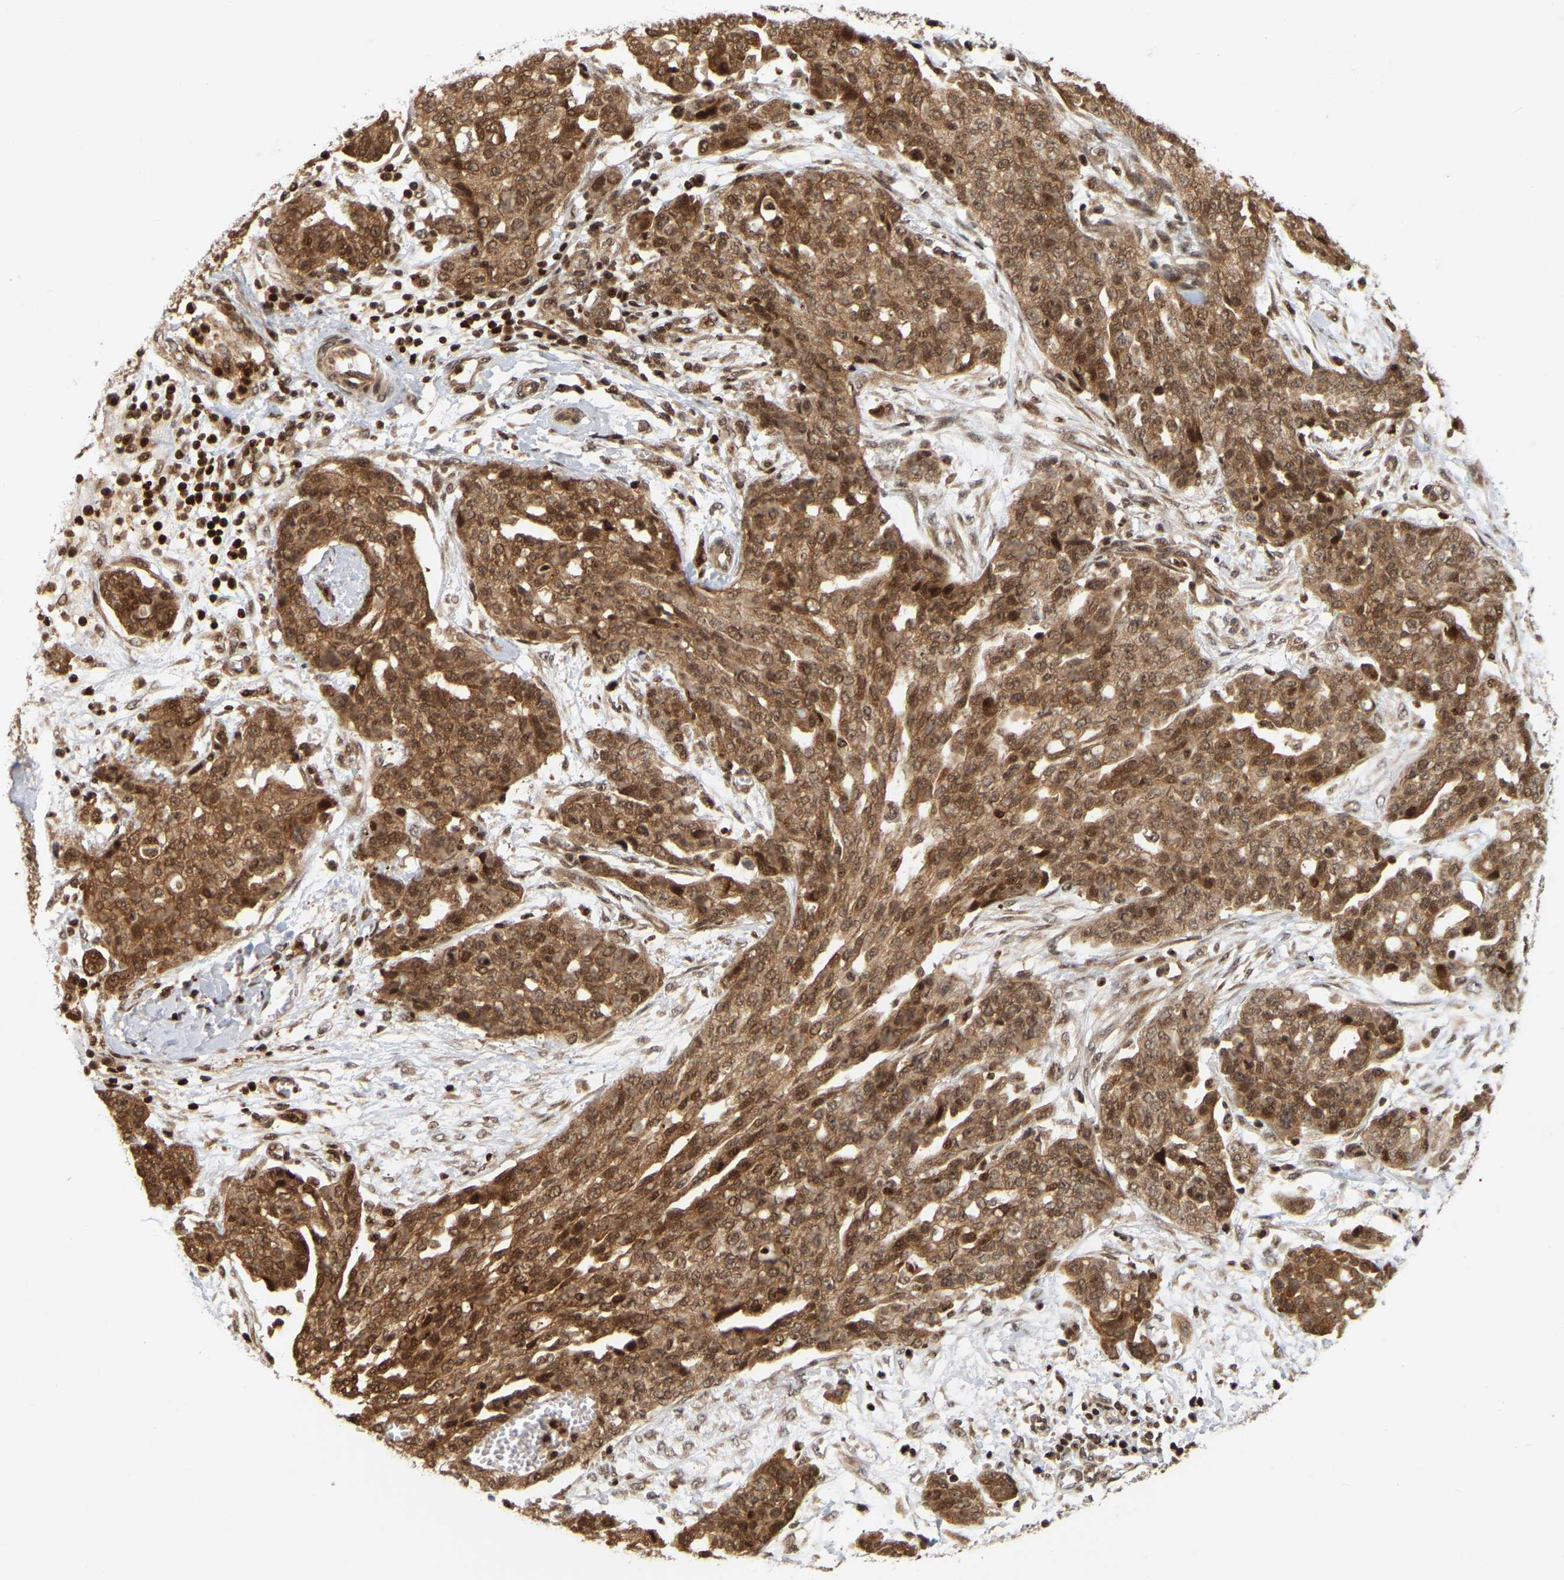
{"staining": {"intensity": "moderate", "quantity": ">75%", "location": "cytoplasmic/membranous,nuclear"}, "tissue": "ovarian cancer", "cell_type": "Tumor cells", "image_type": "cancer", "snomed": [{"axis": "morphology", "description": "Cystadenocarcinoma, serous, NOS"}, {"axis": "topography", "description": "Soft tissue"}, {"axis": "topography", "description": "Ovary"}], "caption": "Ovarian serous cystadenocarcinoma stained with a brown dye exhibits moderate cytoplasmic/membranous and nuclear positive expression in approximately >75% of tumor cells.", "gene": "NFE2L2", "patient": {"sex": "female", "age": 57}}